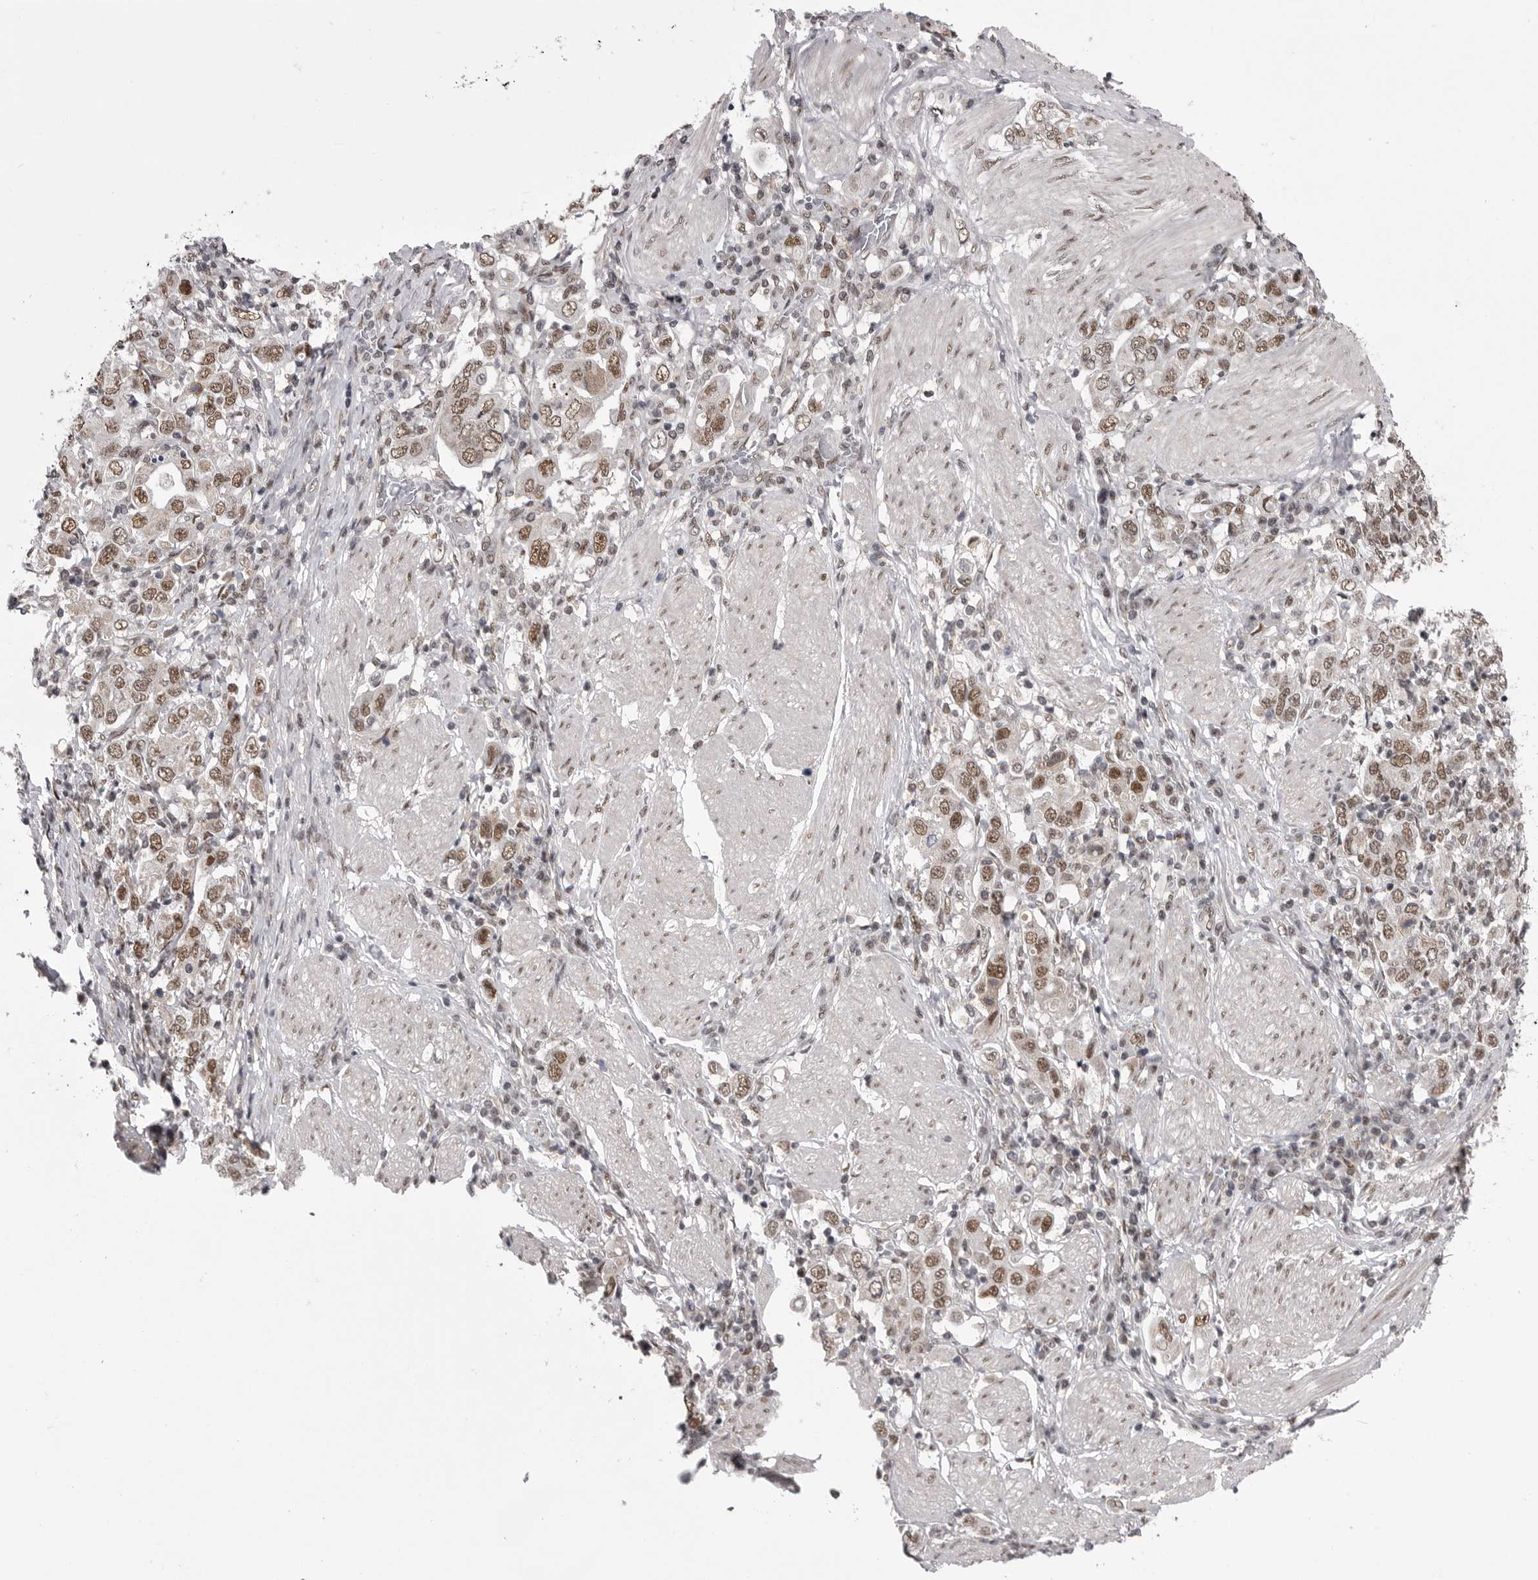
{"staining": {"intensity": "moderate", "quantity": ">75%", "location": "nuclear"}, "tissue": "stomach cancer", "cell_type": "Tumor cells", "image_type": "cancer", "snomed": [{"axis": "morphology", "description": "Adenocarcinoma, NOS"}, {"axis": "topography", "description": "Stomach, upper"}], "caption": "Stomach adenocarcinoma stained for a protein (brown) shows moderate nuclear positive positivity in about >75% of tumor cells.", "gene": "MEPCE", "patient": {"sex": "male", "age": 62}}